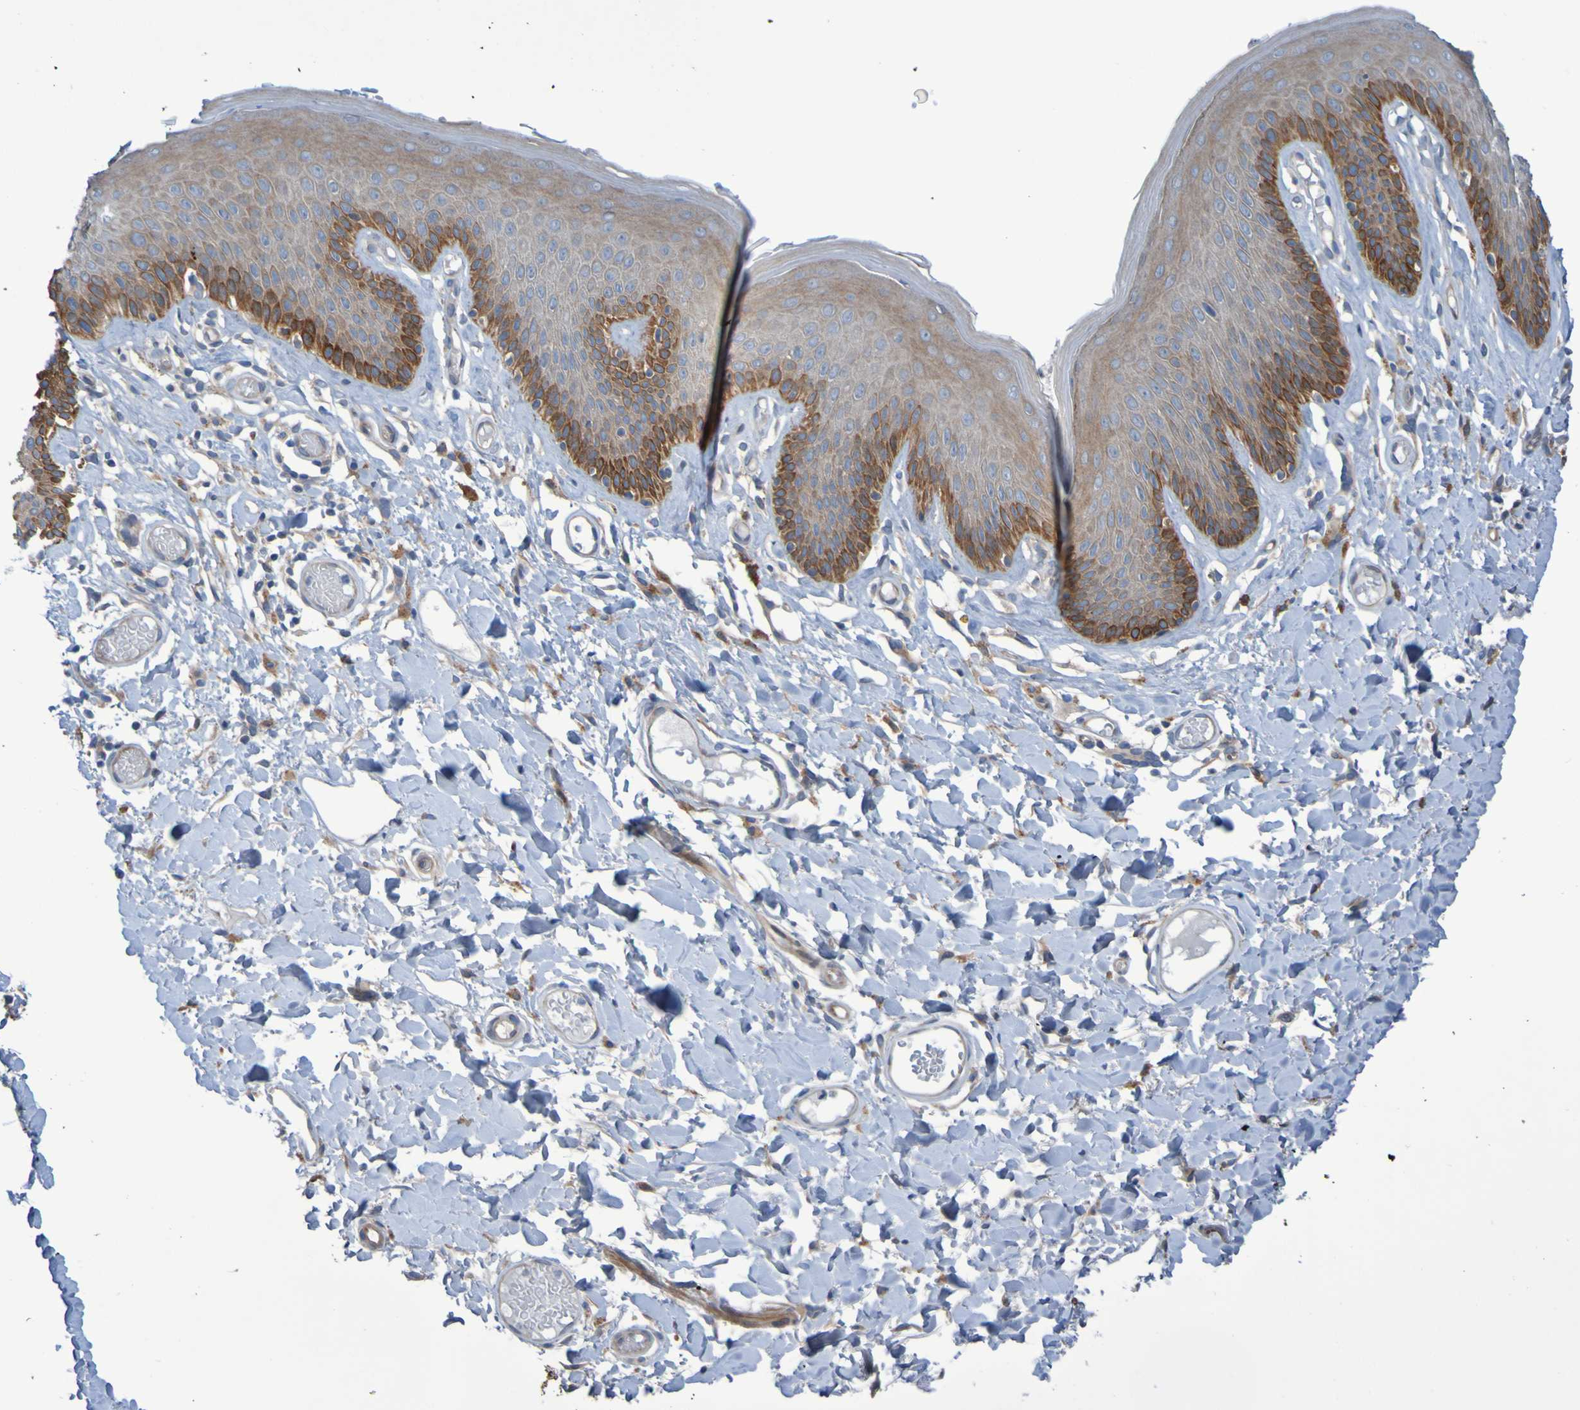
{"staining": {"intensity": "strong", "quantity": ">75%", "location": "cytoplasmic/membranous"}, "tissue": "skin", "cell_type": "Epidermal cells", "image_type": "normal", "snomed": [{"axis": "morphology", "description": "Normal tissue, NOS"}, {"axis": "topography", "description": "Vulva"}], "caption": "Brown immunohistochemical staining in unremarkable skin exhibits strong cytoplasmic/membranous expression in about >75% of epidermal cells.", "gene": "NPRL3", "patient": {"sex": "female", "age": 73}}